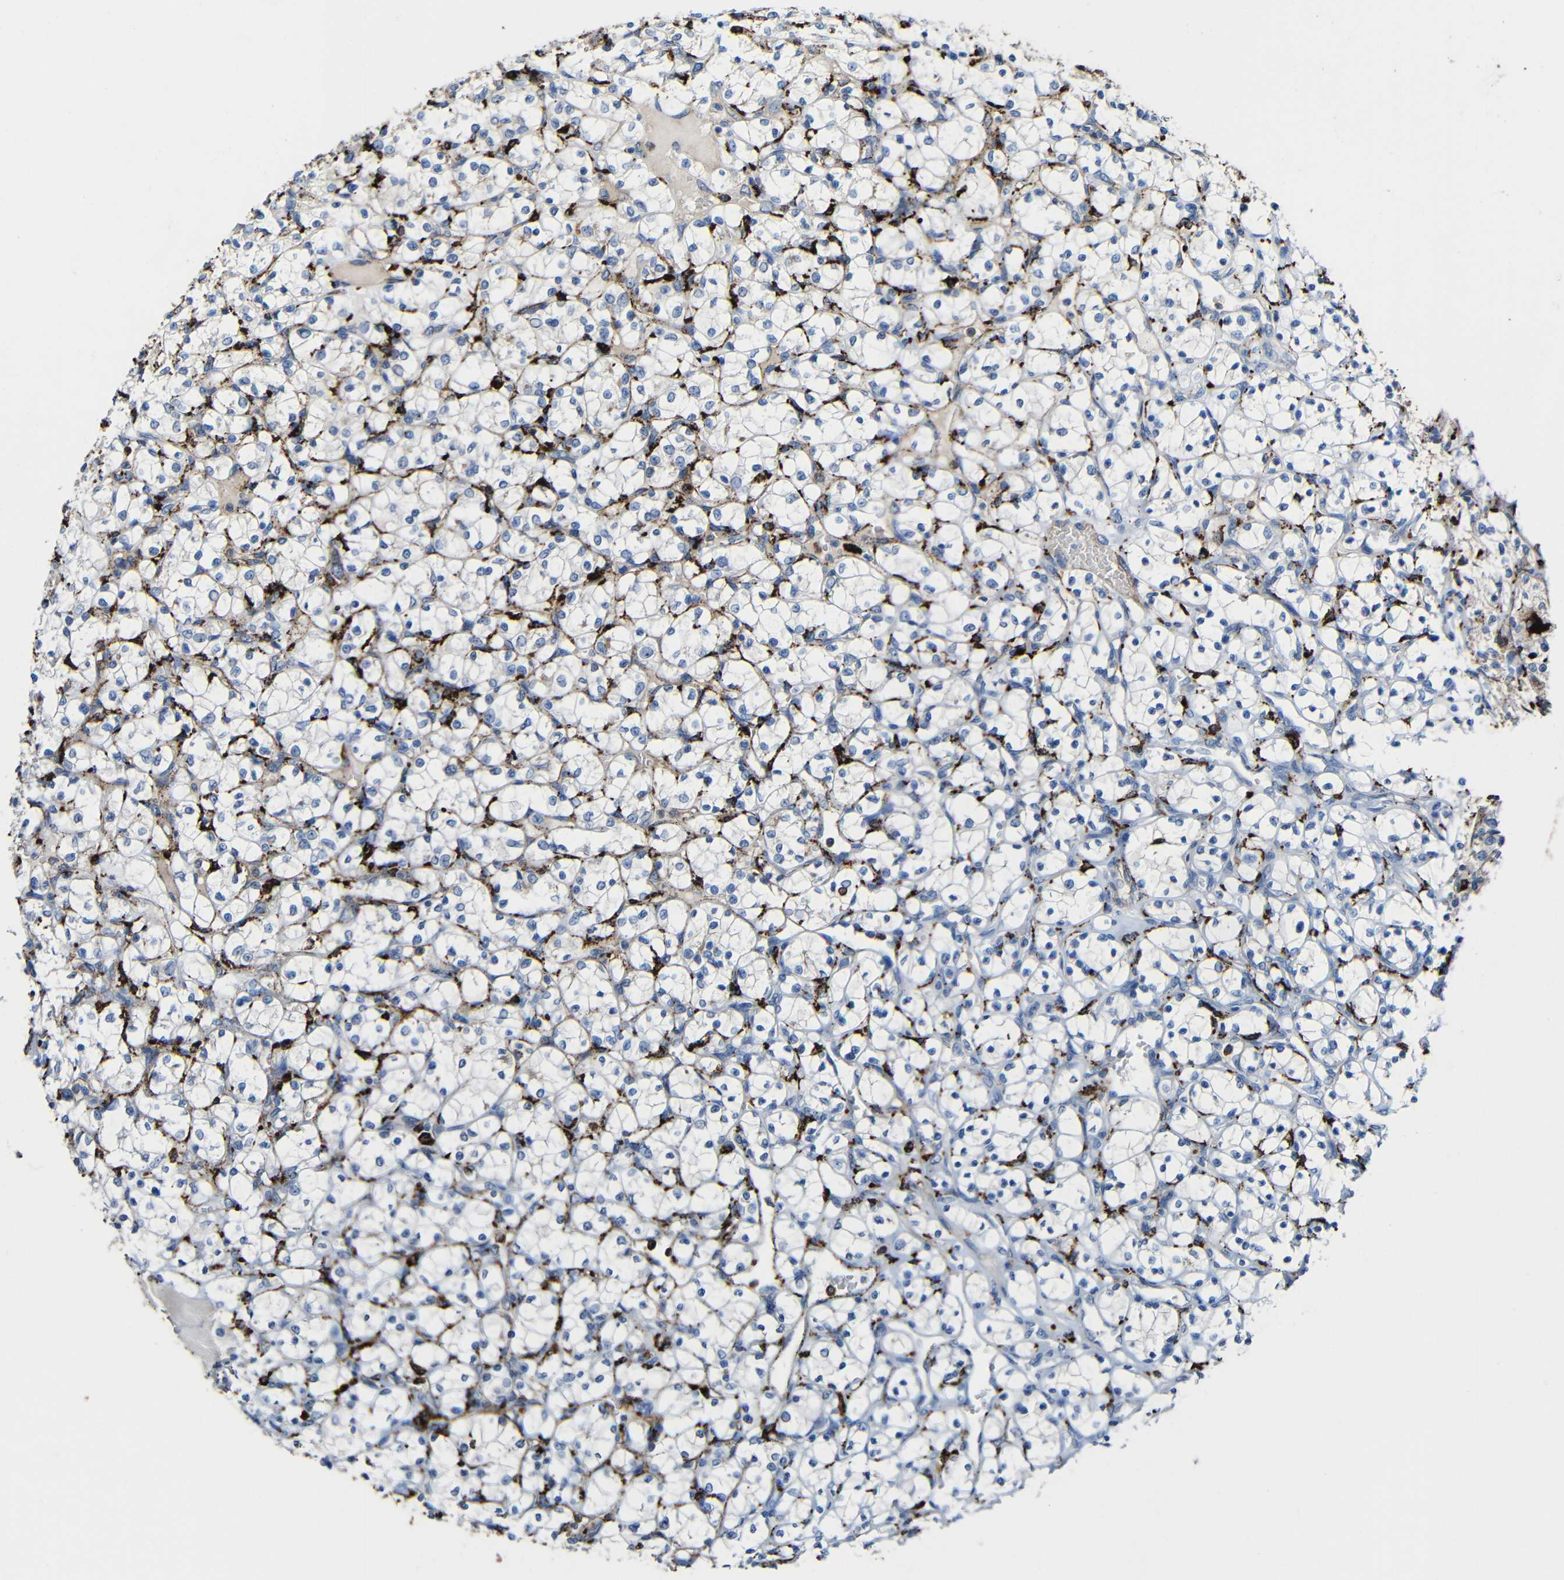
{"staining": {"intensity": "negative", "quantity": "none", "location": "none"}, "tissue": "renal cancer", "cell_type": "Tumor cells", "image_type": "cancer", "snomed": [{"axis": "morphology", "description": "Adenocarcinoma, NOS"}, {"axis": "topography", "description": "Kidney"}], "caption": "Human renal cancer stained for a protein using immunohistochemistry exhibits no expression in tumor cells.", "gene": "HLA-DMA", "patient": {"sex": "female", "age": 69}}